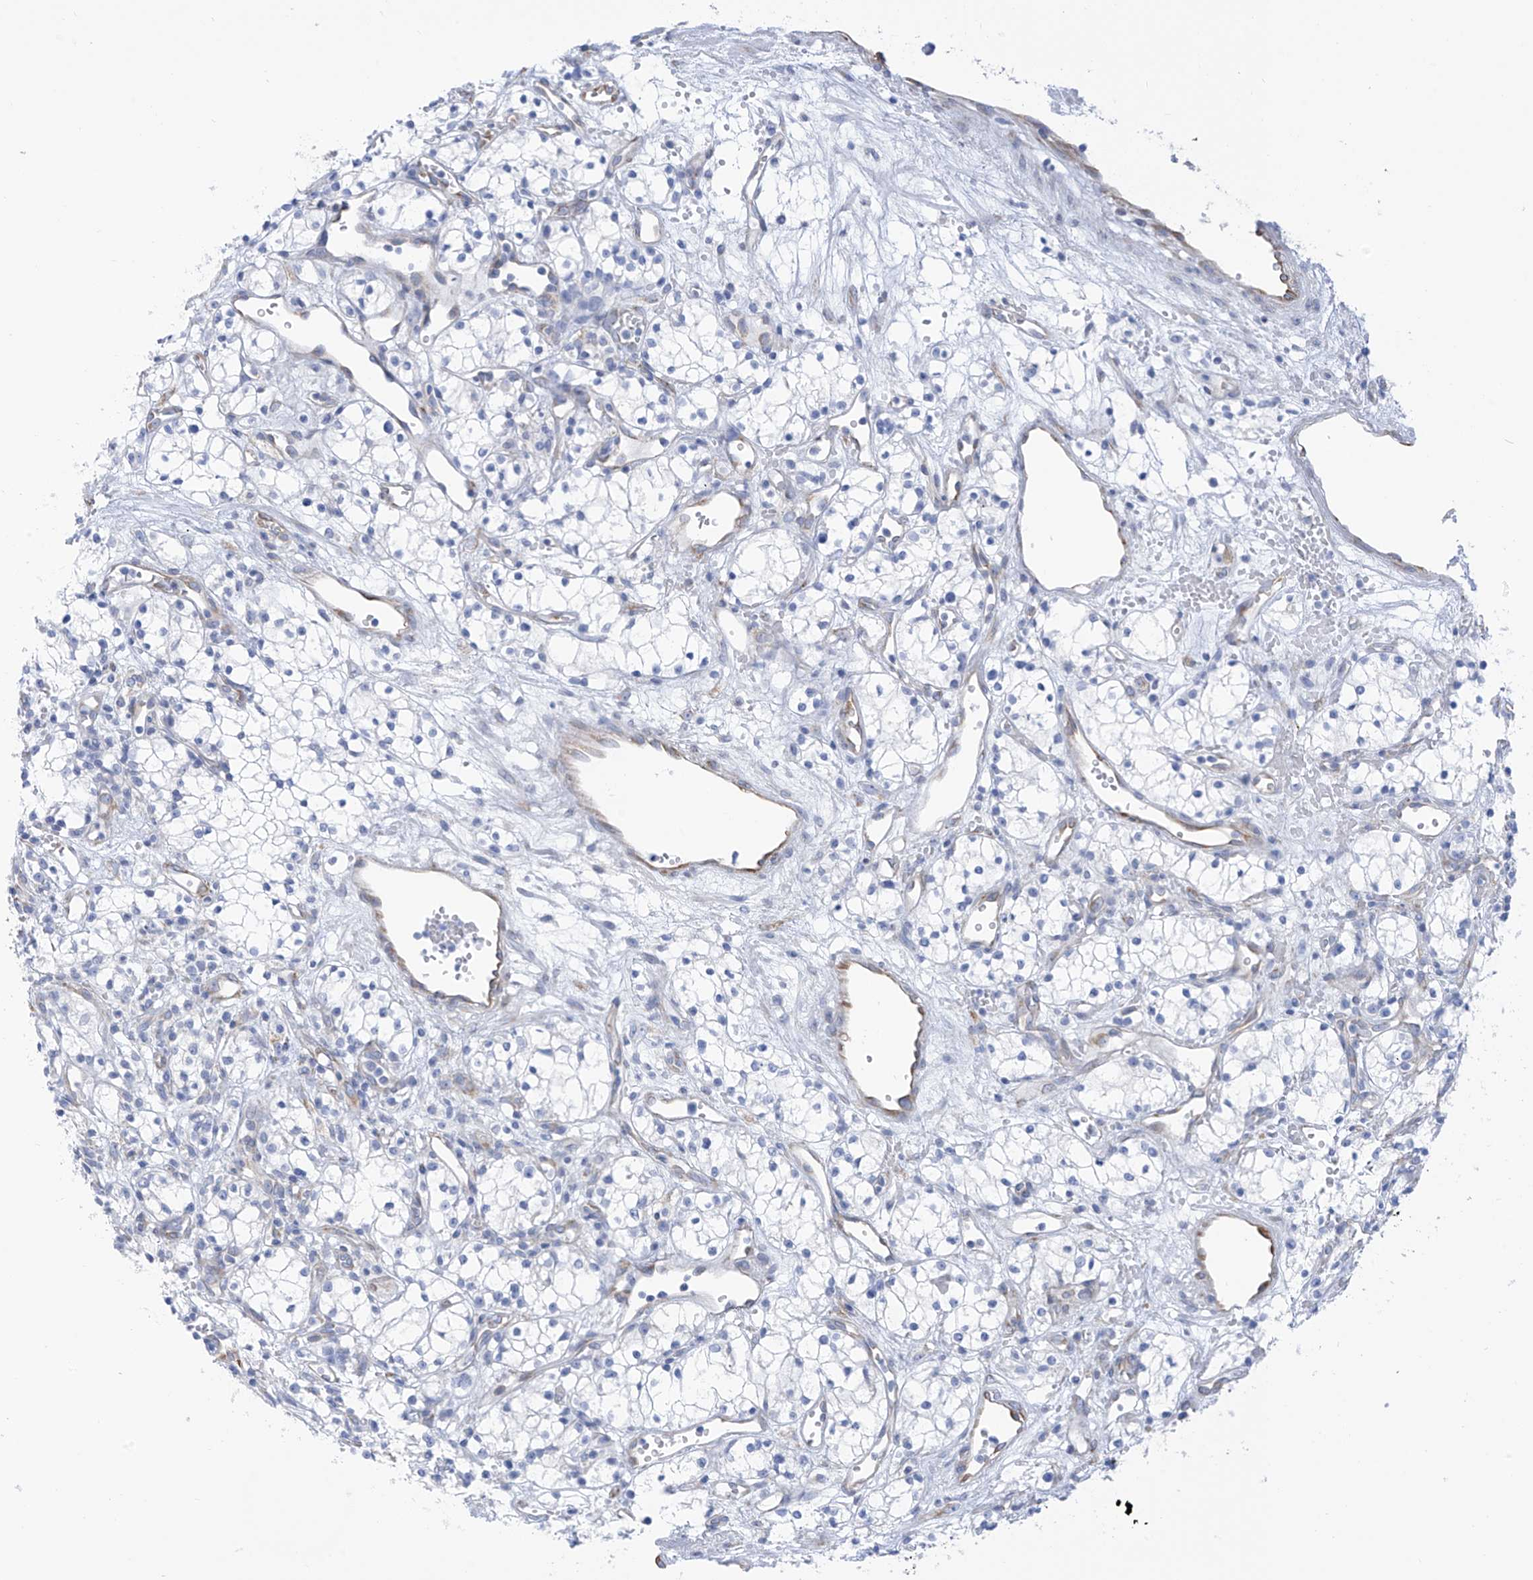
{"staining": {"intensity": "negative", "quantity": "none", "location": "none"}, "tissue": "renal cancer", "cell_type": "Tumor cells", "image_type": "cancer", "snomed": [{"axis": "morphology", "description": "Adenocarcinoma, NOS"}, {"axis": "topography", "description": "Kidney"}], "caption": "High magnification brightfield microscopy of renal cancer (adenocarcinoma) stained with DAB (3,3'-diaminobenzidine) (brown) and counterstained with hematoxylin (blue): tumor cells show no significant expression. The staining is performed using DAB (3,3'-diaminobenzidine) brown chromogen with nuclei counter-stained in using hematoxylin.", "gene": "RCN2", "patient": {"sex": "male", "age": 59}}